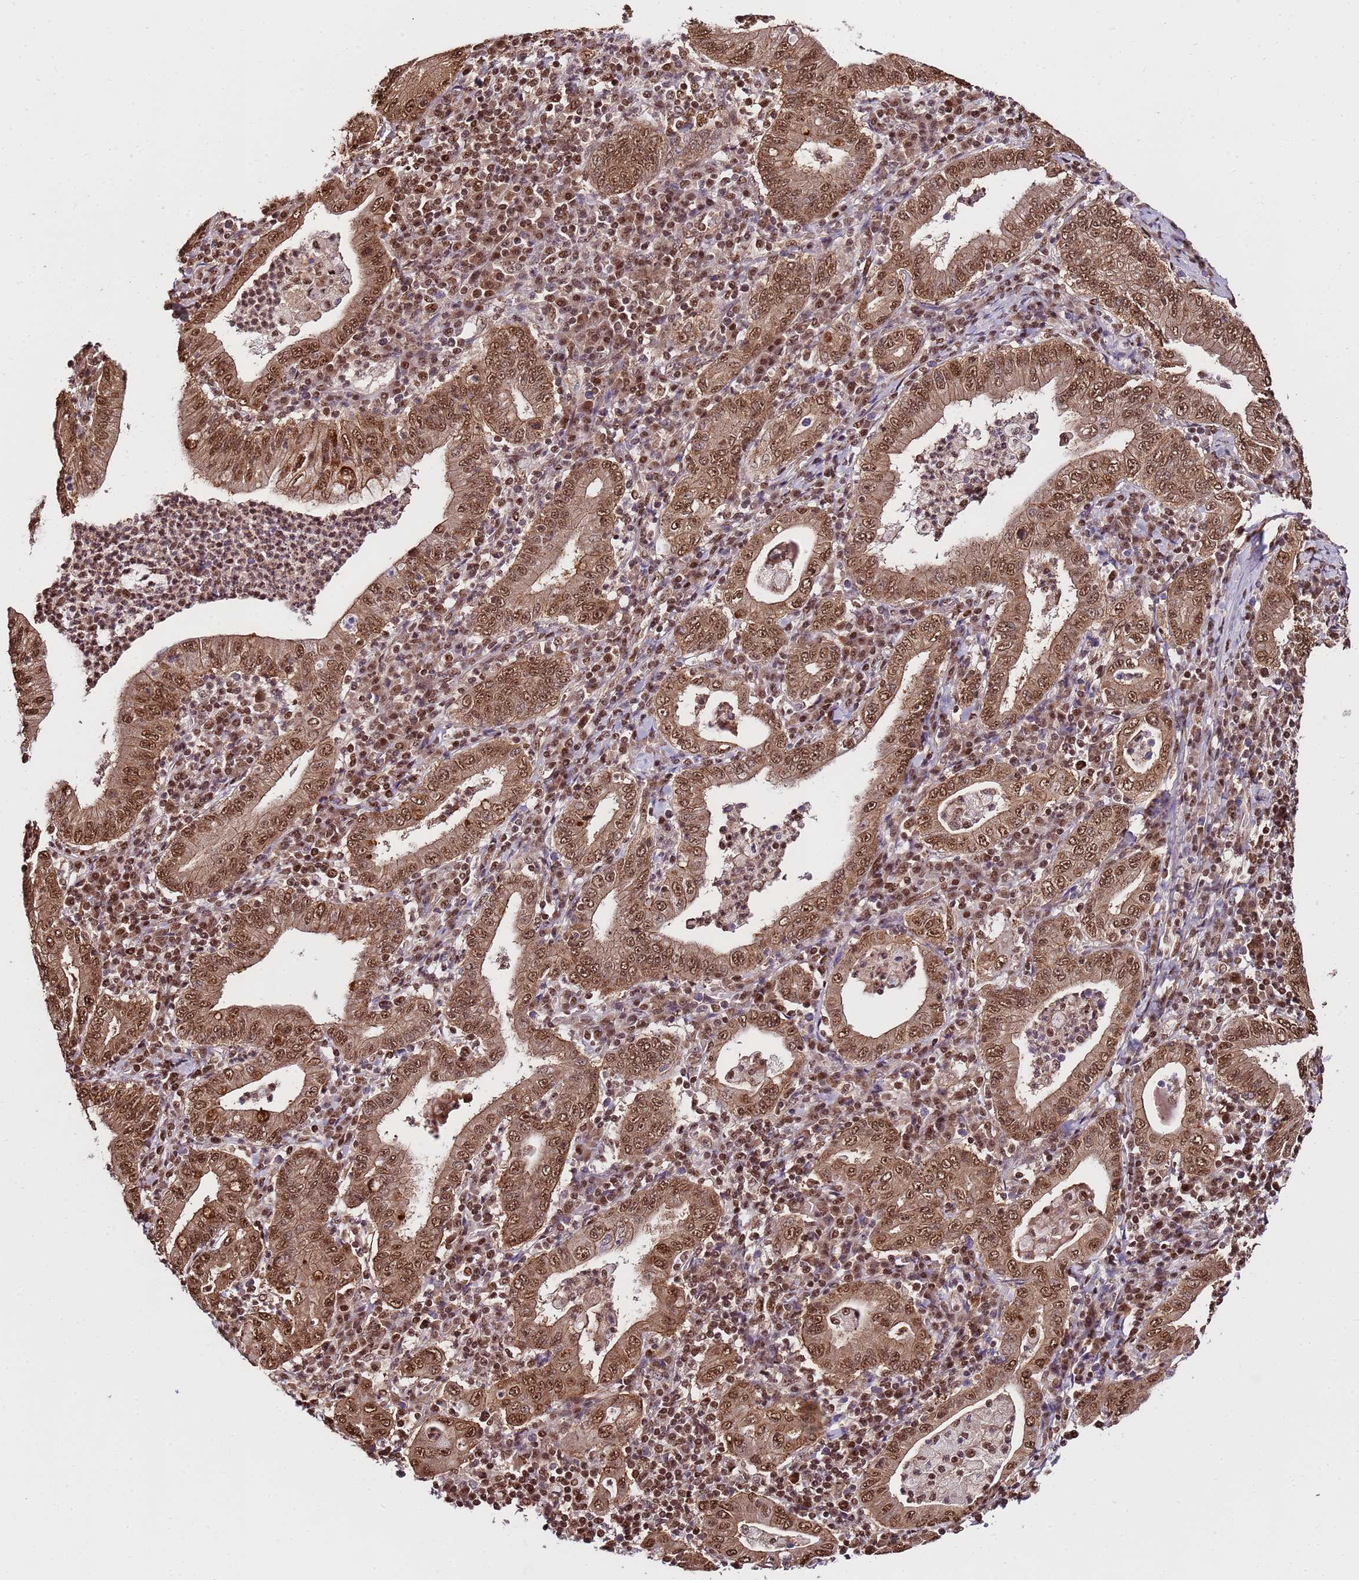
{"staining": {"intensity": "strong", "quantity": ">75%", "location": "cytoplasmic/membranous,nuclear"}, "tissue": "stomach cancer", "cell_type": "Tumor cells", "image_type": "cancer", "snomed": [{"axis": "morphology", "description": "Normal tissue, NOS"}, {"axis": "morphology", "description": "Adenocarcinoma, NOS"}, {"axis": "topography", "description": "Esophagus"}, {"axis": "topography", "description": "Stomach, upper"}, {"axis": "topography", "description": "Peripheral nerve tissue"}], "caption": "An IHC histopathology image of neoplastic tissue is shown. Protein staining in brown shows strong cytoplasmic/membranous and nuclear positivity in stomach cancer within tumor cells.", "gene": "ZBTB12", "patient": {"sex": "male", "age": 62}}